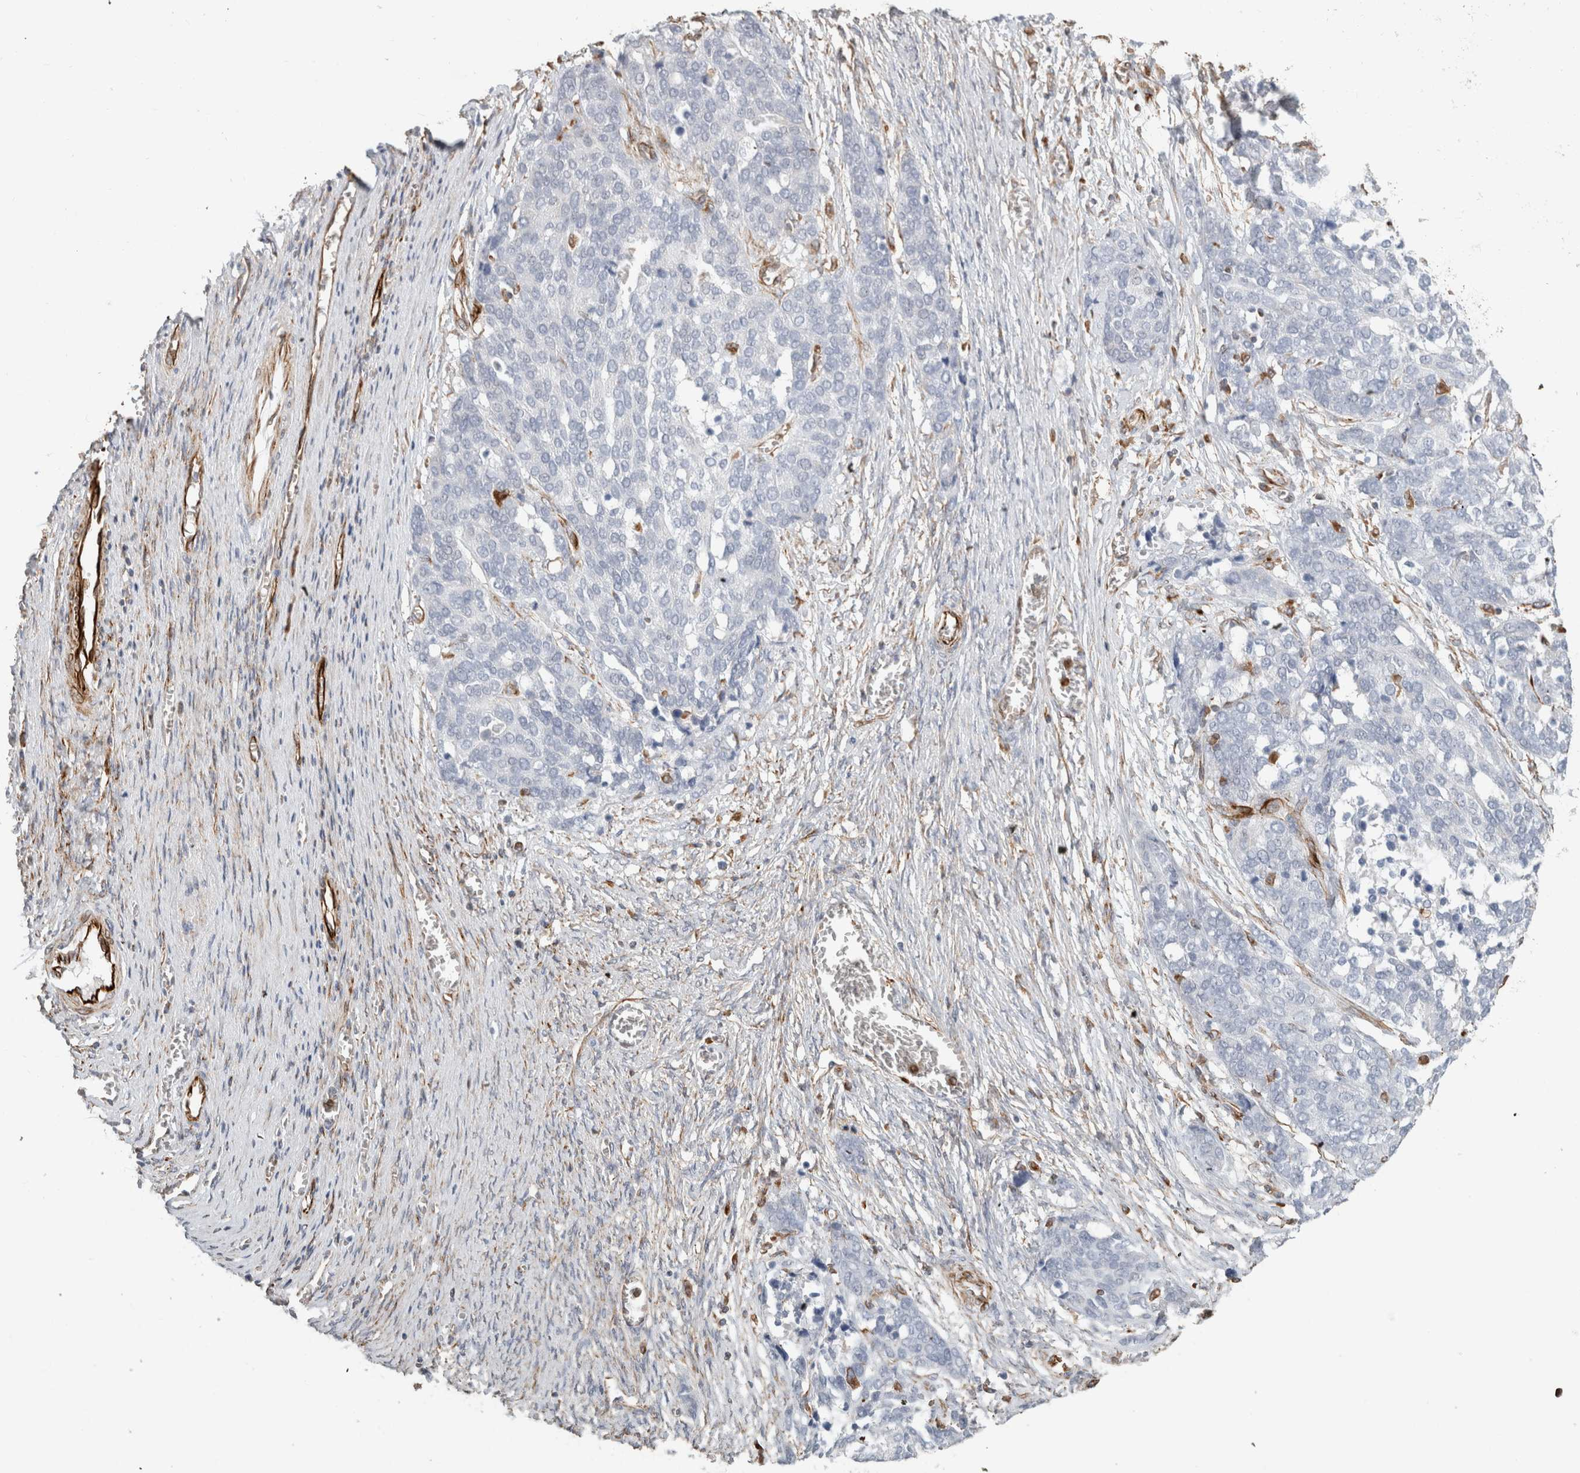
{"staining": {"intensity": "negative", "quantity": "none", "location": "none"}, "tissue": "ovarian cancer", "cell_type": "Tumor cells", "image_type": "cancer", "snomed": [{"axis": "morphology", "description": "Cystadenocarcinoma, serous, NOS"}, {"axis": "topography", "description": "Ovary"}], "caption": "Ovarian serous cystadenocarcinoma was stained to show a protein in brown. There is no significant expression in tumor cells. Nuclei are stained in blue.", "gene": "LY86", "patient": {"sex": "female", "age": 44}}